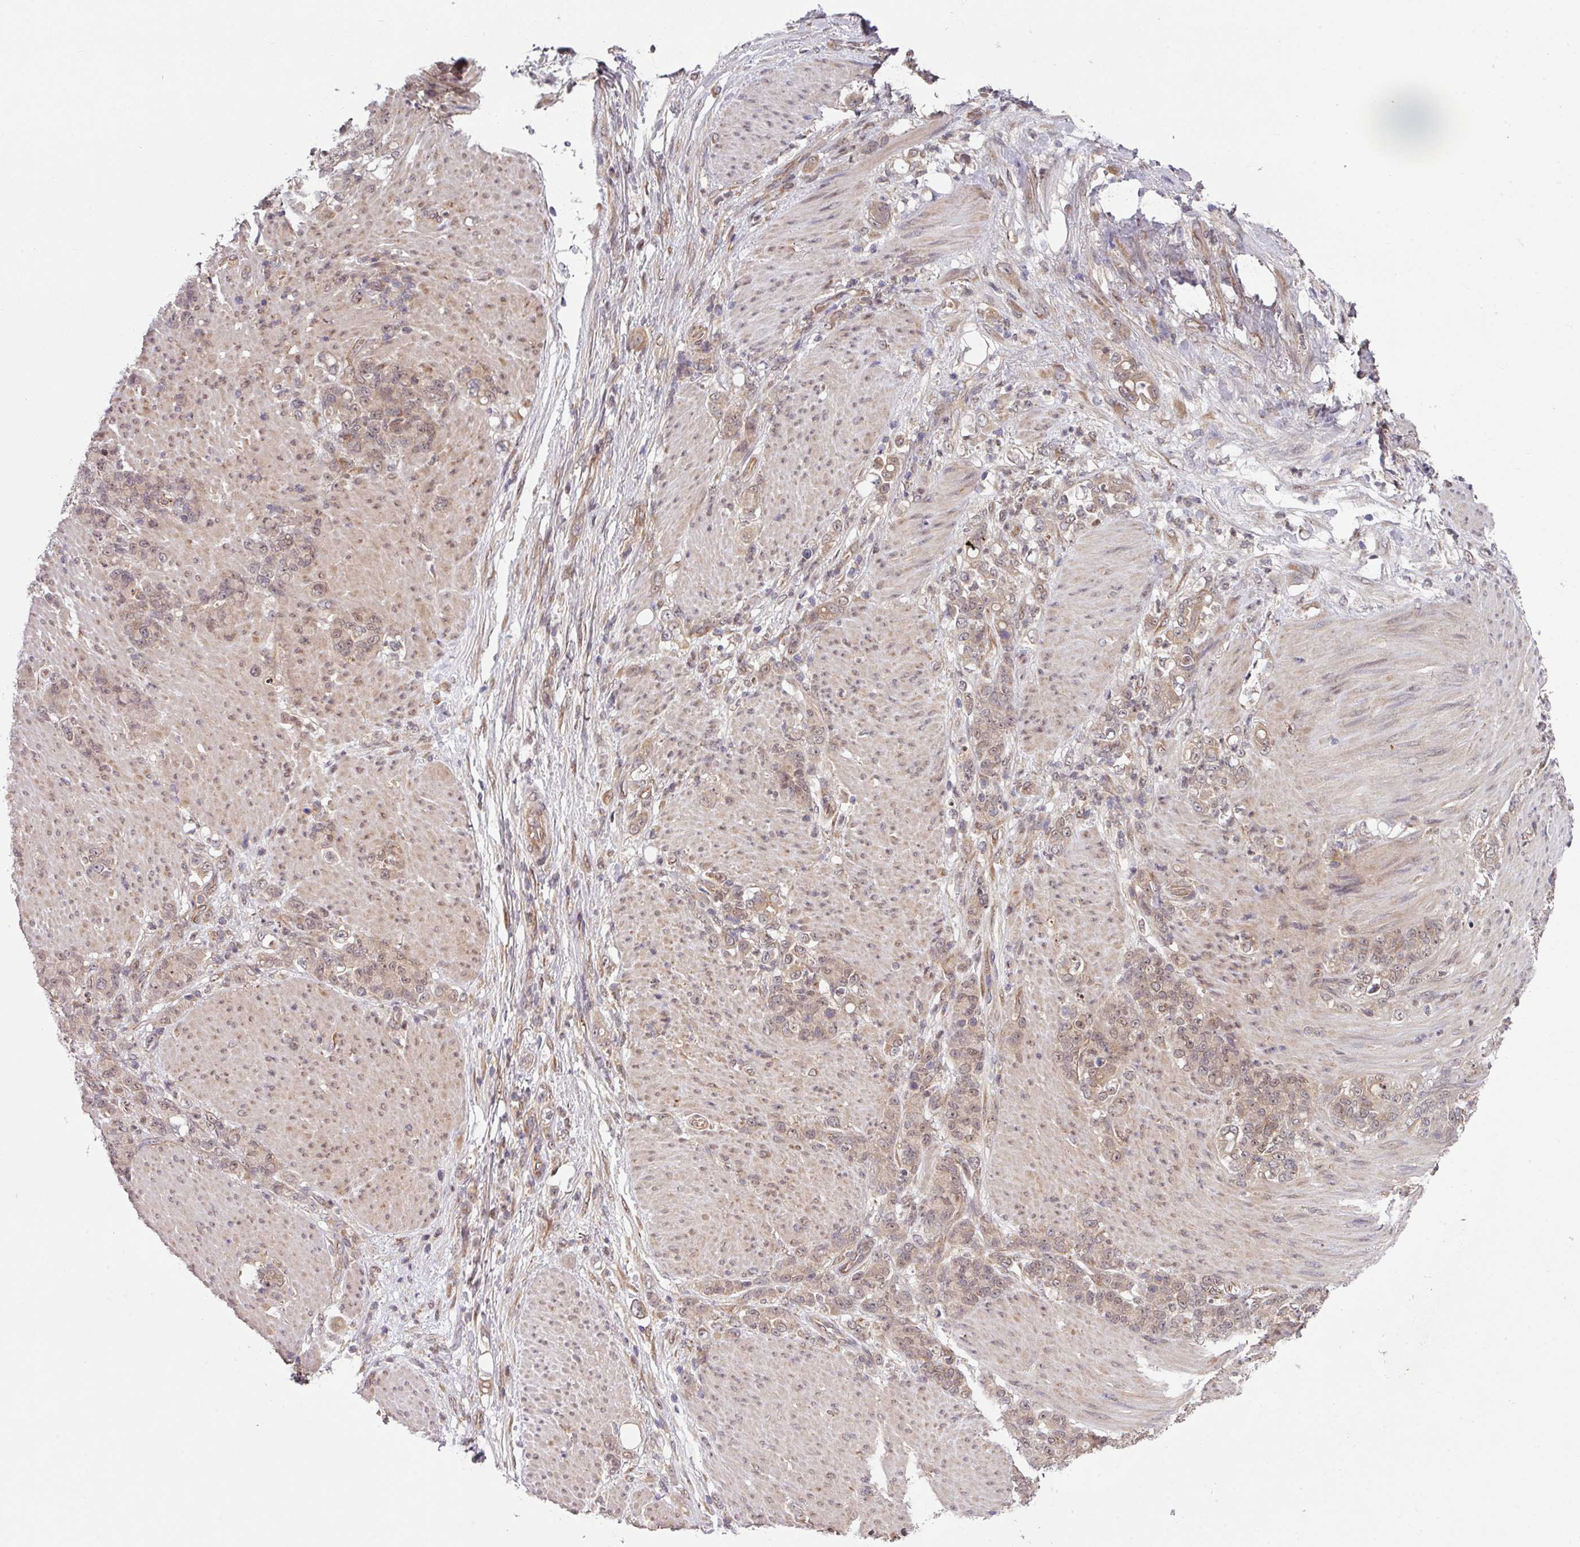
{"staining": {"intensity": "weak", "quantity": ">75%", "location": "cytoplasmic/membranous,nuclear"}, "tissue": "stomach cancer", "cell_type": "Tumor cells", "image_type": "cancer", "snomed": [{"axis": "morphology", "description": "Adenocarcinoma, NOS"}, {"axis": "topography", "description": "Stomach"}], "caption": "DAB immunohistochemical staining of adenocarcinoma (stomach) displays weak cytoplasmic/membranous and nuclear protein positivity in about >75% of tumor cells.", "gene": "CAMLG", "patient": {"sex": "female", "age": 79}}